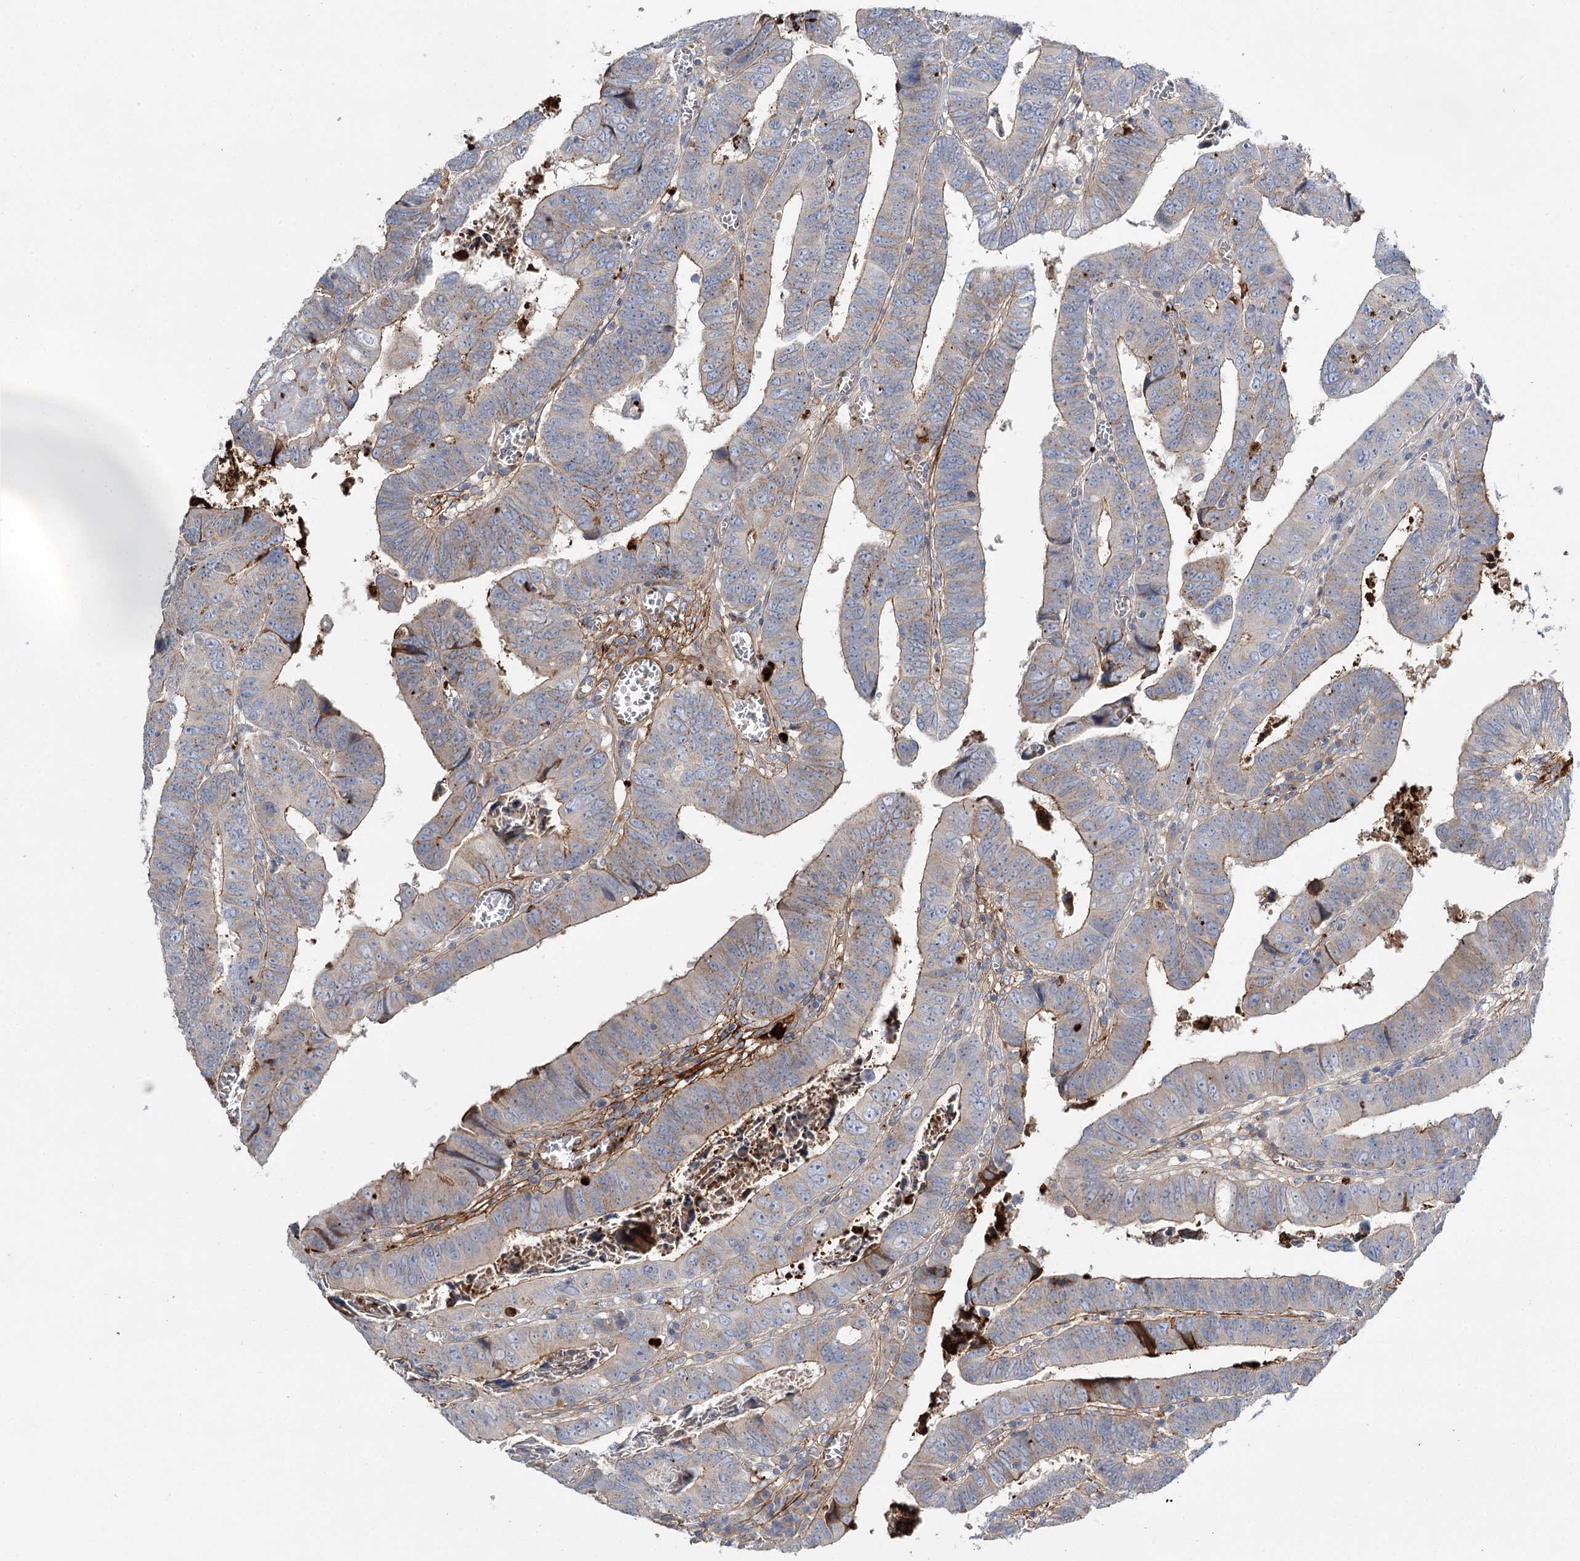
{"staining": {"intensity": "moderate", "quantity": "25%-75%", "location": "cytoplasmic/membranous"}, "tissue": "colorectal cancer", "cell_type": "Tumor cells", "image_type": "cancer", "snomed": [{"axis": "morphology", "description": "Normal tissue, NOS"}, {"axis": "morphology", "description": "Adenocarcinoma, NOS"}, {"axis": "topography", "description": "Rectum"}], "caption": "Human colorectal cancer stained with a protein marker reveals moderate staining in tumor cells.", "gene": "ALKBH8", "patient": {"sex": "female", "age": 65}}